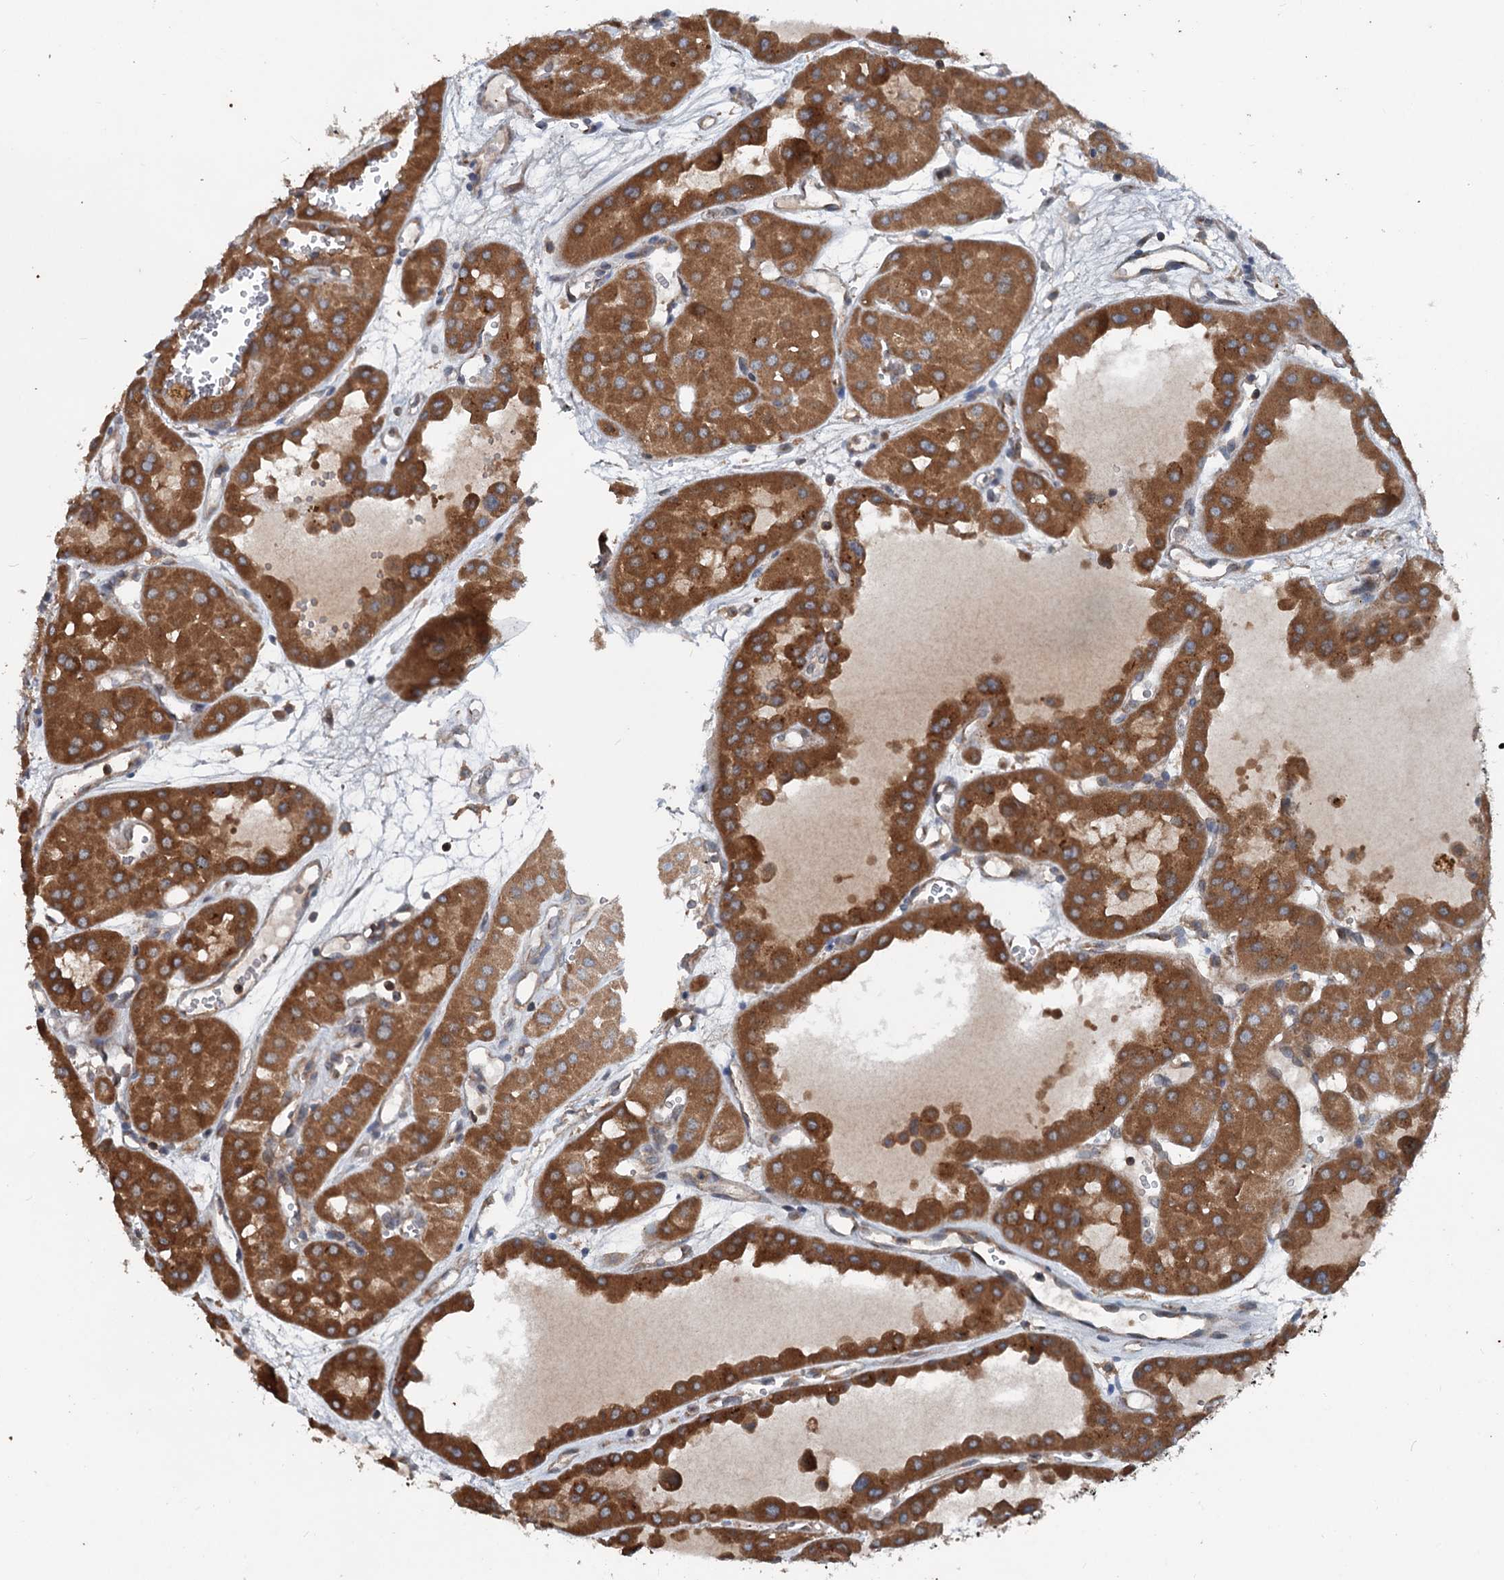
{"staining": {"intensity": "strong", "quantity": ">75%", "location": "cytoplasmic/membranous"}, "tissue": "renal cancer", "cell_type": "Tumor cells", "image_type": "cancer", "snomed": [{"axis": "morphology", "description": "Carcinoma, NOS"}, {"axis": "topography", "description": "Kidney"}], "caption": "A brown stain labels strong cytoplasmic/membranous expression of a protein in human carcinoma (renal) tumor cells.", "gene": "TEDC1", "patient": {"sex": "female", "age": 75}}